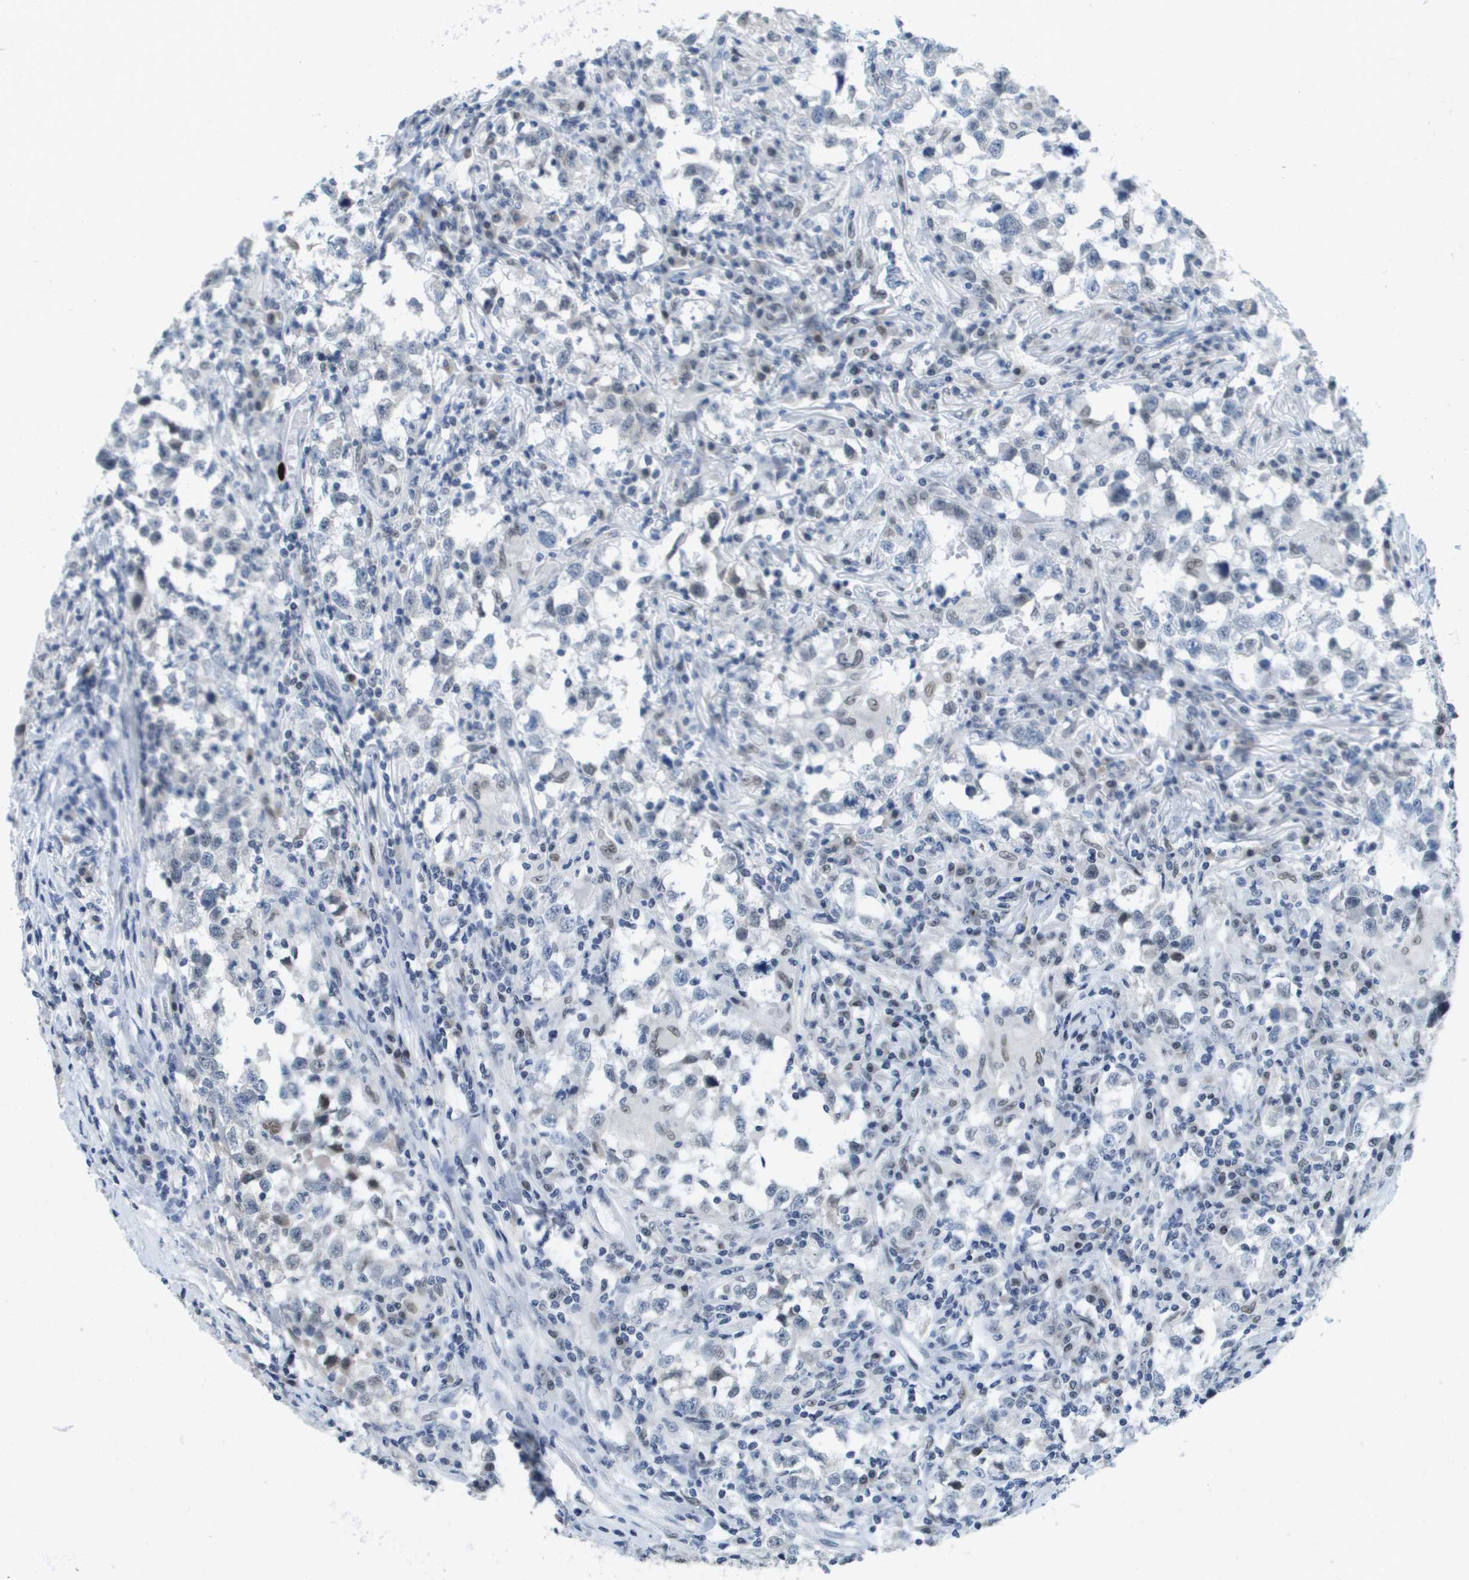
{"staining": {"intensity": "negative", "quantity": "none", "location": "none"}, "tissue": "testis cancer", "cell_type": "Tumor cells", "image_type": "cancer", "snomed": [{"axis": "morphology", "description": "Carcinoma, Embryonal, NOS"}, {"axis": "topography", "description": "Testis"}], "caption": "Immunohistochemistry photomicrograph of neoplastic tissue: human testis cancer (embryonal carcinoma) stained with DAB (3,3'-diaminobenzidine) demonstrates no significant protein positivity in tumor cells.", "gene": "TP53RK", "patient": {"sex": "male", "age": 21}}